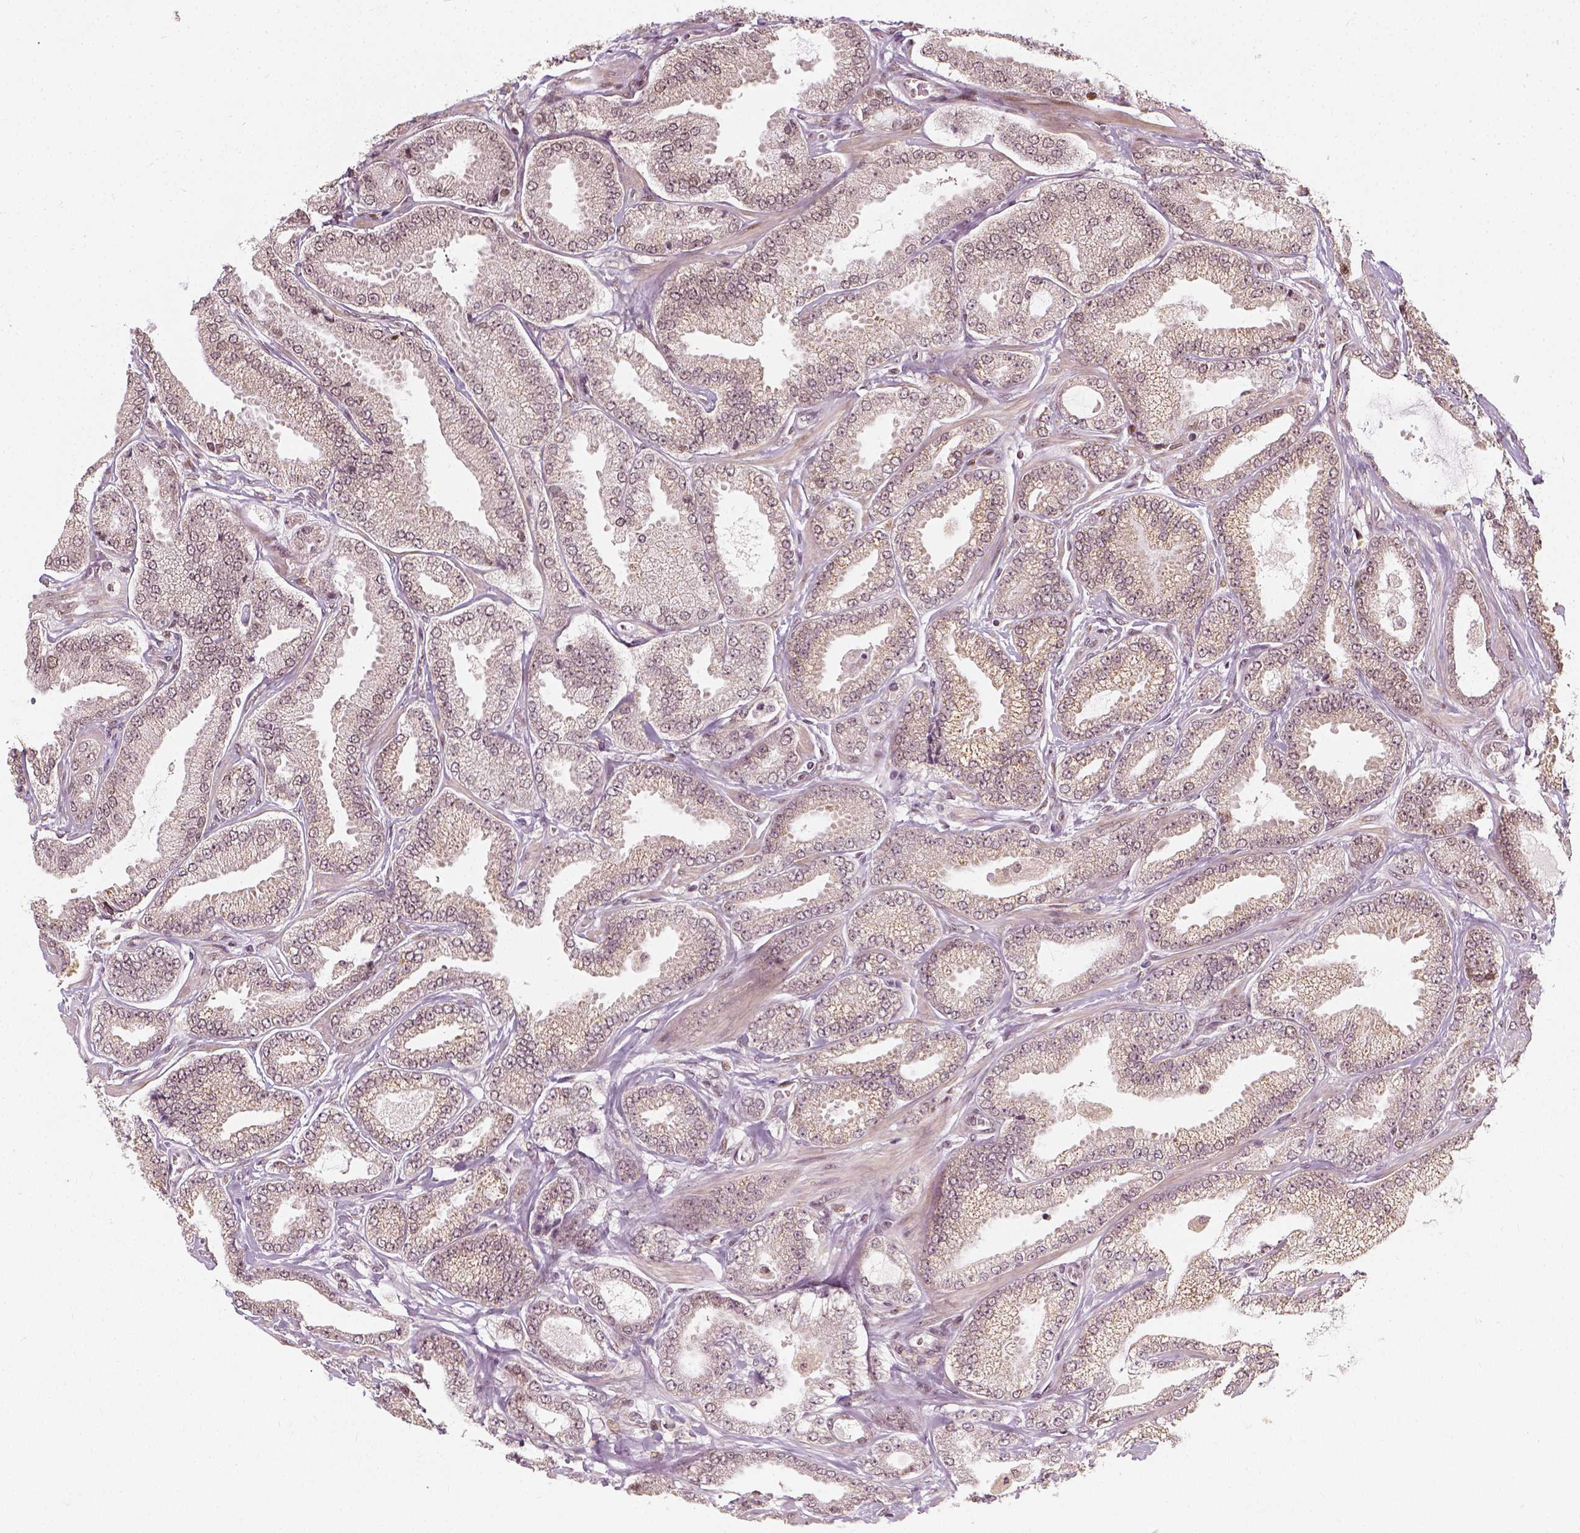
{"staining": {"intensity": "negative", "quantity": "none", "location": "none"}, "tissue": "prostate cancer", "cell_type": "Tumor cells", "image_type": "cancer", "snomed": [{"axis": "morphology", "description": "Adenocarcinoma, Low grade"}, {"axis": "topography", "description": "Prostate"}], "caption": "Adenocarcinoma (low-grade) (prostate) was stained to show a protein in brown. There is no significant staining in tumor cells.", "gene": "ZMAT3", "patient": {"sex": "male", "age": 55}}